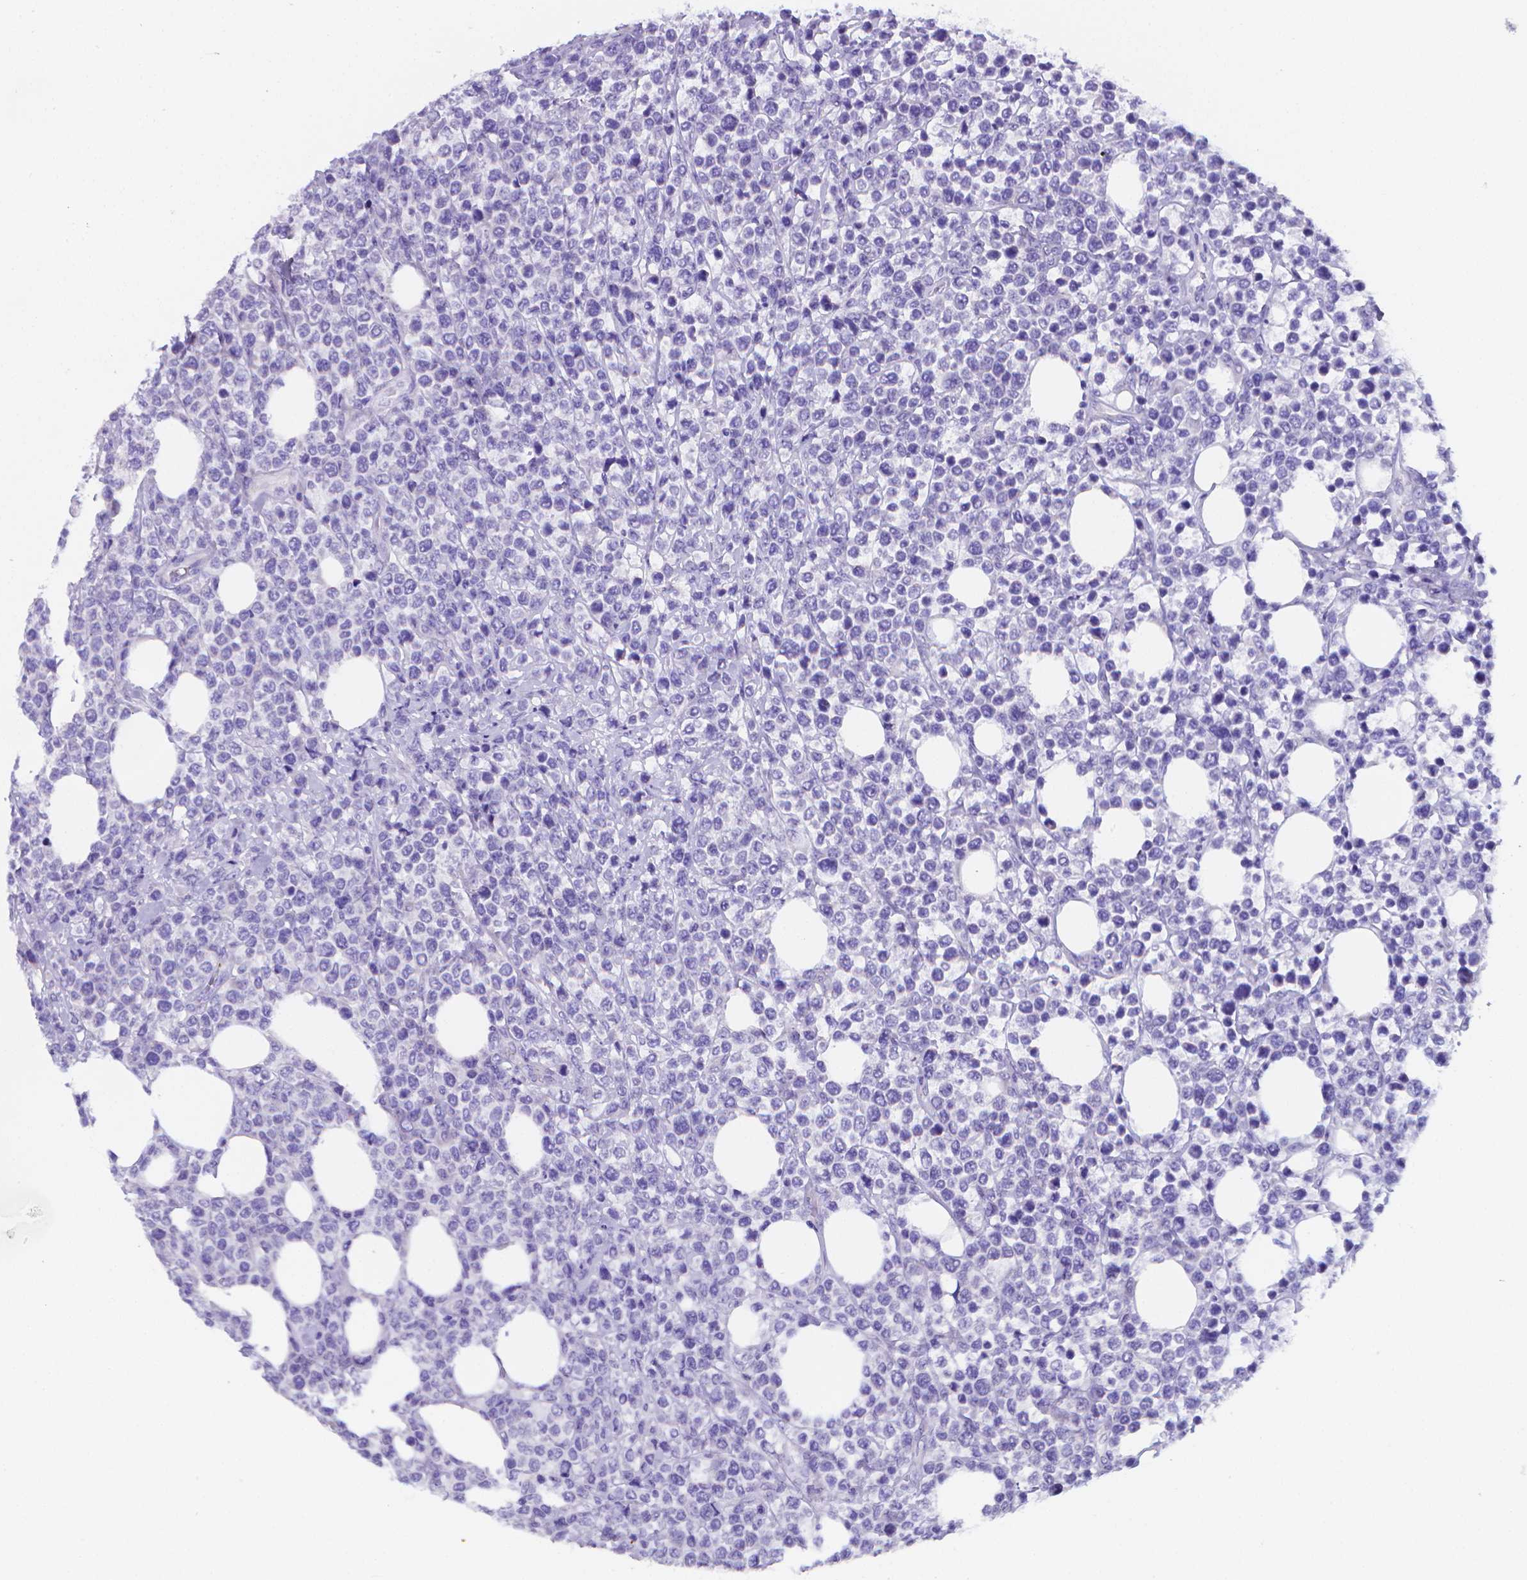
{"staining": {"intensity": "negative", "quantity": "none", "location": "none"}, "tissue": "lymphoma", "cell_type": "Tumor cells", "image_type": "cancer", "snomed": [{"axis": "morphology", "description": "Malignant lymphoma, non-Hodgkin's type, High grade"}, {"axis": "topography", "description": "Soft tissue"}], "caption": "The IHC photomicrograph has no significant positivity in tumor cells of high-grade malignant lymphoma, non-Hodgkin's type tissue.", "gene": "LRRC73", "patient": {"sex": "female", "age": 56}}